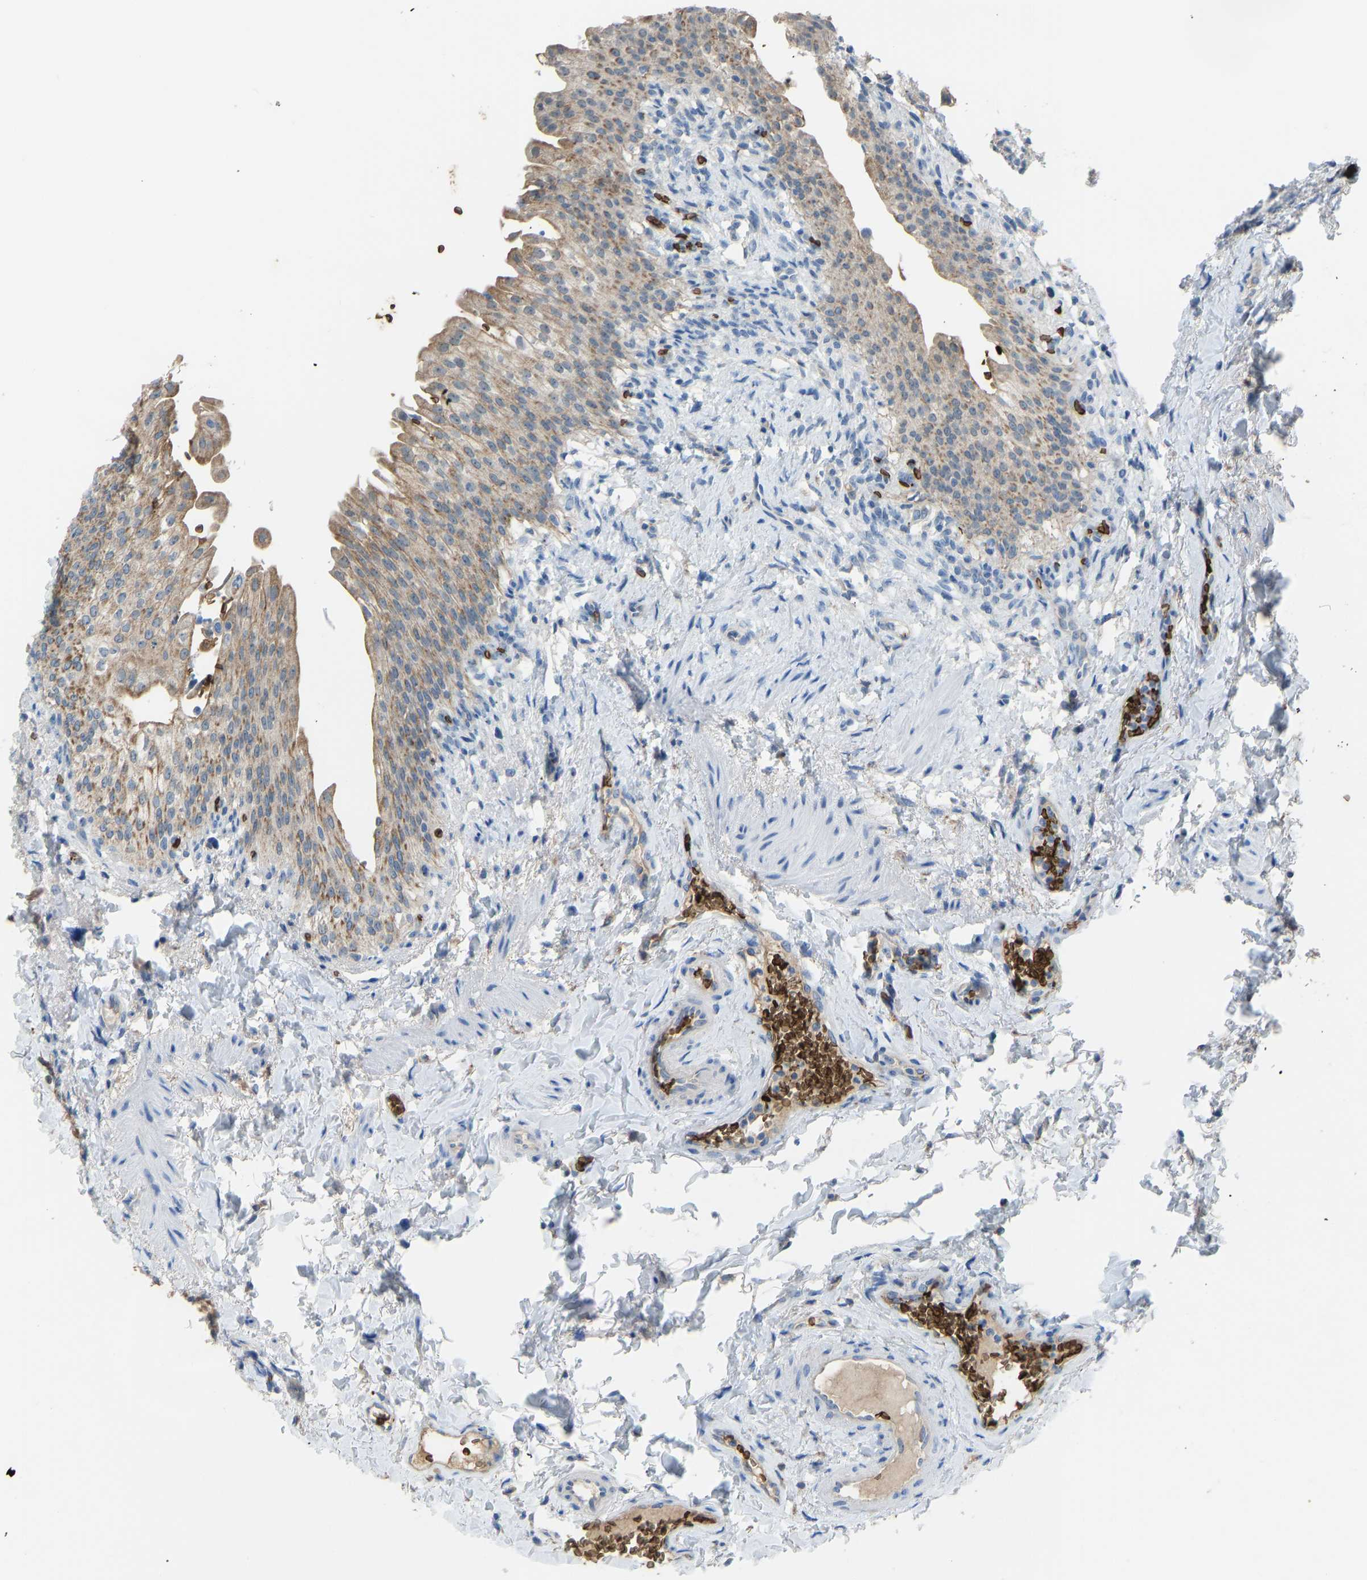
{"staining": {"intensity": "moderate", "quantity": ">75%", "location": "cytoplasmic/membranous"}, "tissue": "urinary bladder", "cell_type": "Urothelial cells", "image_type": "normal", "snomed": [{"axis": "morphology", "description": "Normal tissue, NOS"}, {"axis": "topography", "description": "Urinary bladder"}], "caption": "DAB immunohistochemical staining of unremarkable urinary bladder exhibits moderate cytoplasmic/membranous protein expression in approximately >75% of urothelial cells.", "gene": "PIGS", "patient": {"sex": "female", "age": 60}}